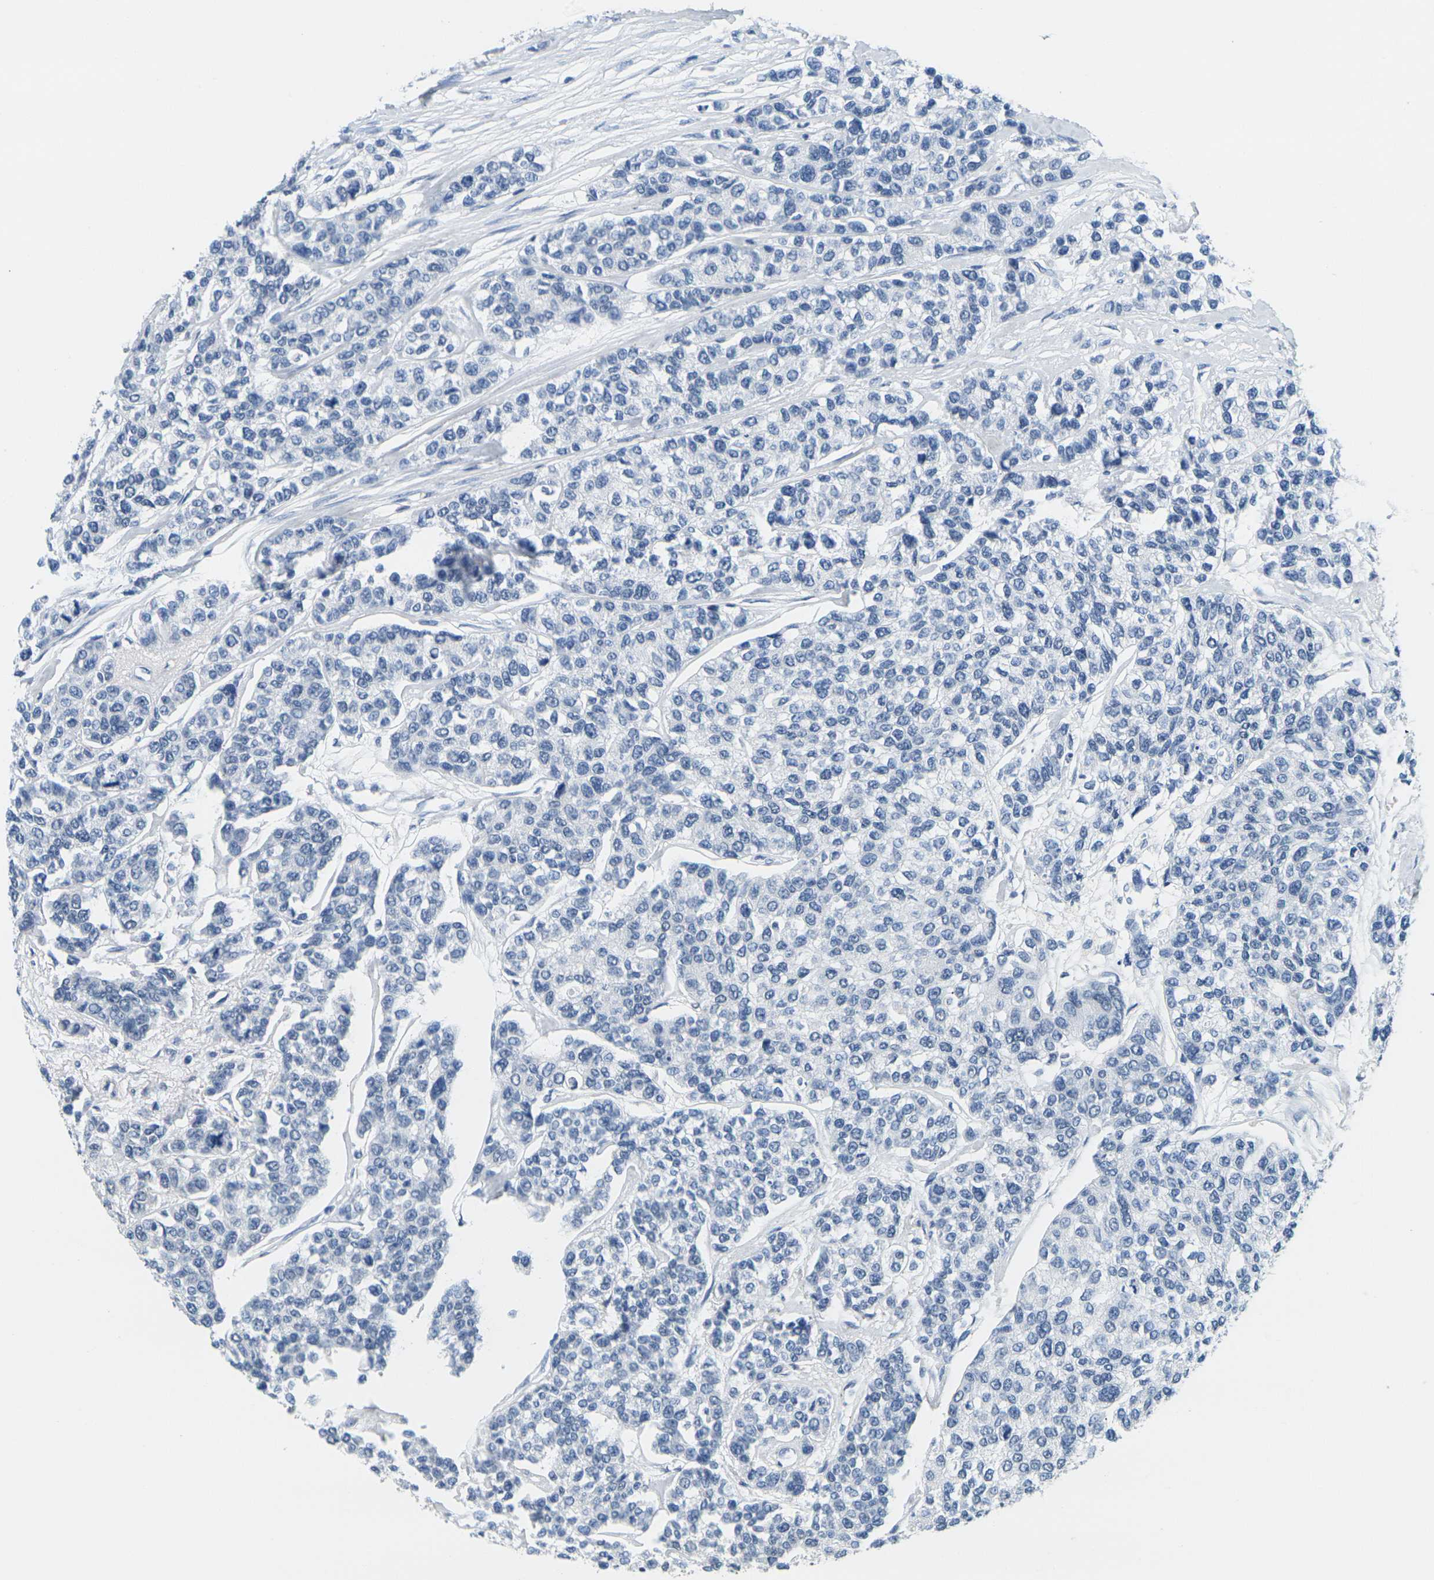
{"staining": {"intensity": "negative", "quantity": "none", "location": "none"}, "tissue": "breast cancer", "cell_type": "Tumor cells", "image_type": "cancer", "snomed": [{"axis": "morphology", "description": "Duct carcinoma"}, {"axis": "topography", "description": "Breast"}], "caption": "Immunohistochemistry histopathology image of breast infiltrating ductal carcinoma stained for a protein (brown), which shows no staining in tumor cells.", "gene": "CTAG1A", "patient": {"sex": "female", "age": 51}}